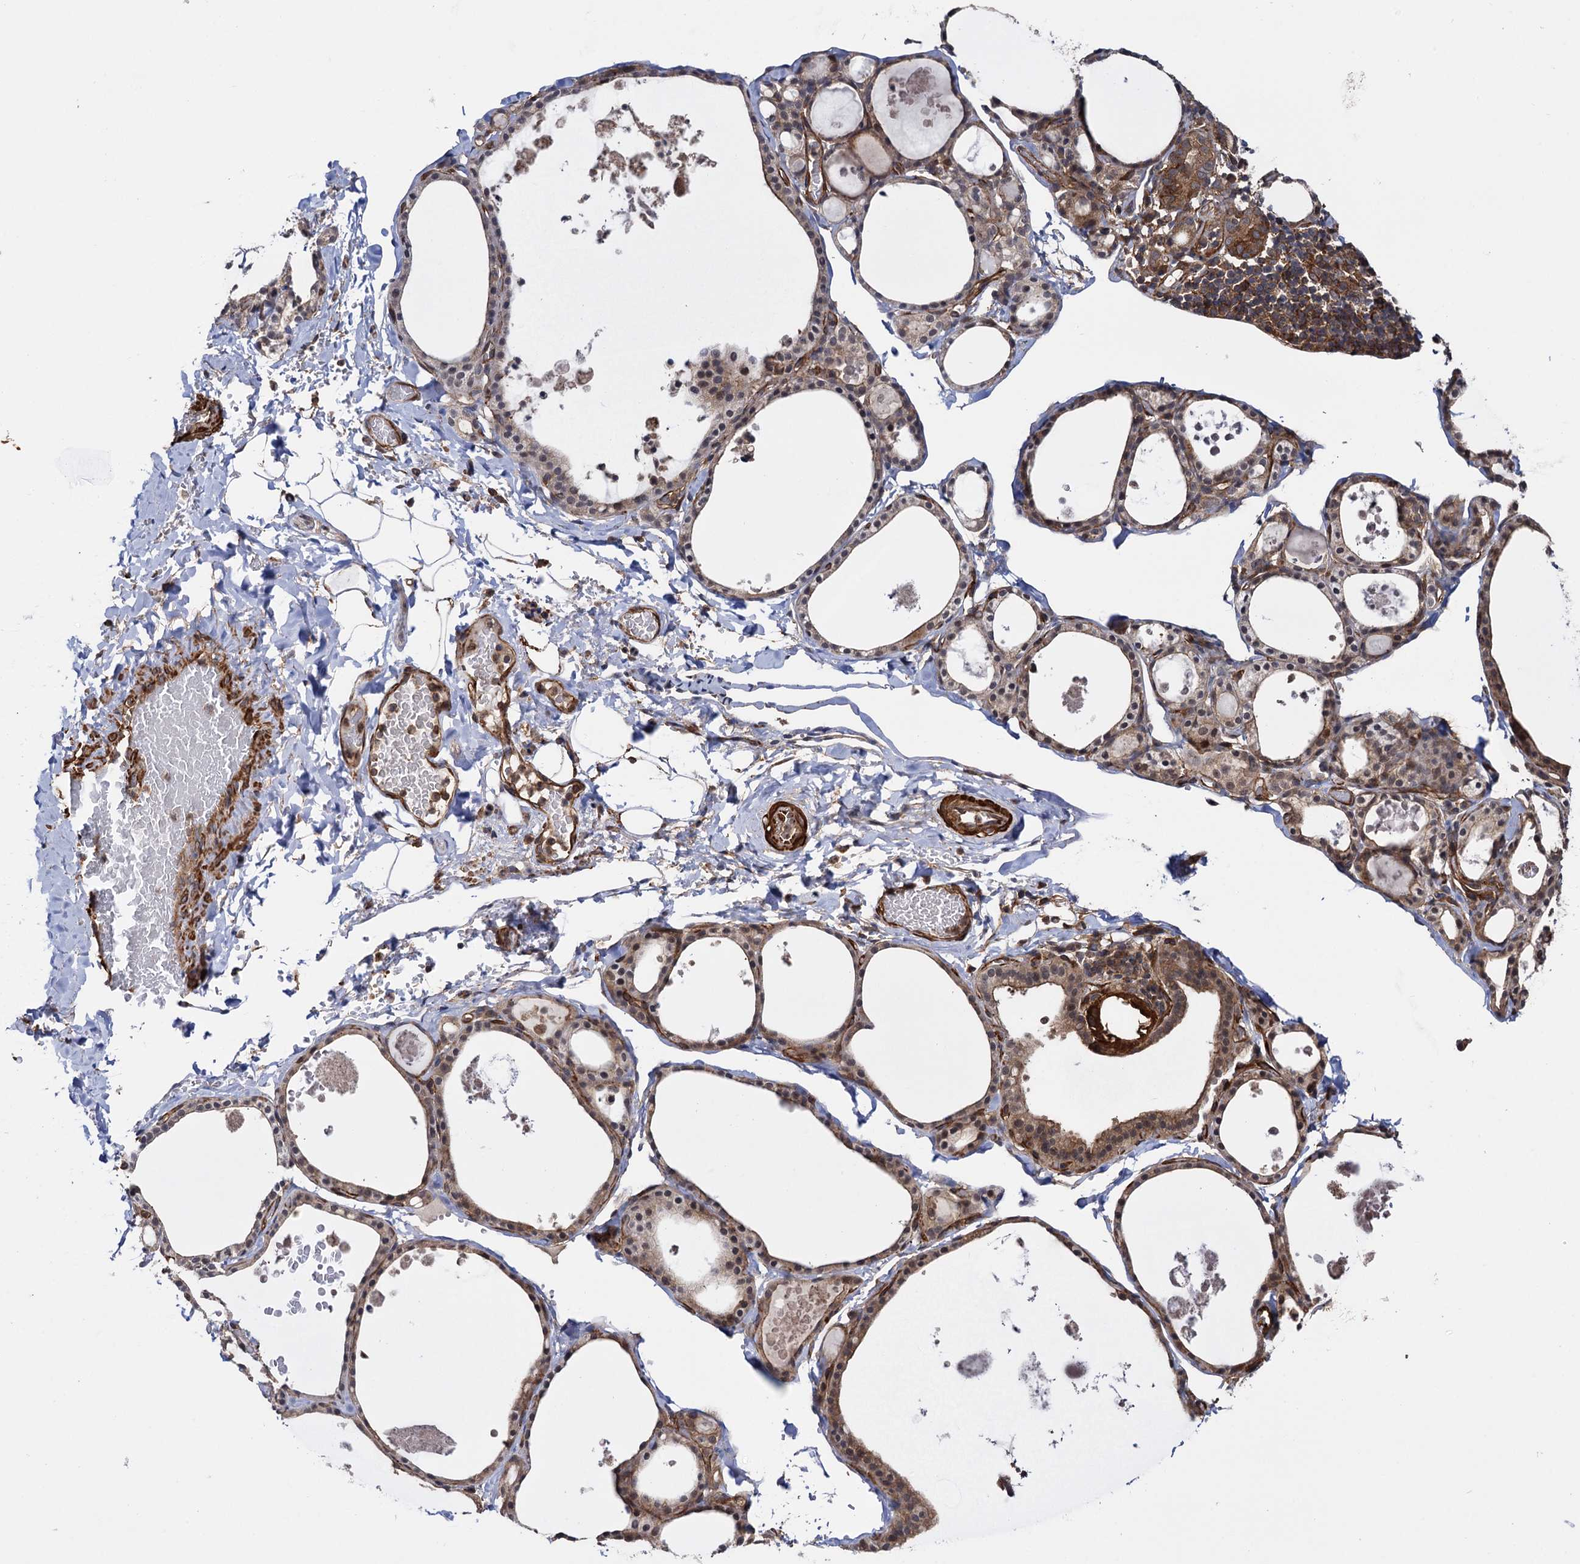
{"staining": {"intensity": "moderate", "quantity": ">75%", "location": "cytoplasmic/membranous"}, "tissue": "thyroid gland", "cell_type": "Glandular cells", "image_type": "normal", "snomed": [{"axis": "morphology", "description": "Normal tissue, NOS"}, {"axis": "topography", "description": "Thyroid gland"}], "caption": "Normal thyroid gland was stained to show a protein in brown. There is medium levels of moderate cytoplasmic/membranous staining in about >75% of glandular cells. Using DAB (brown) and hematoxylin (blue) stains, captured at high magnification using brightfield microscopy.", "gene": "ATP8B4", "patient": {"sex": "male", "age": 56}}